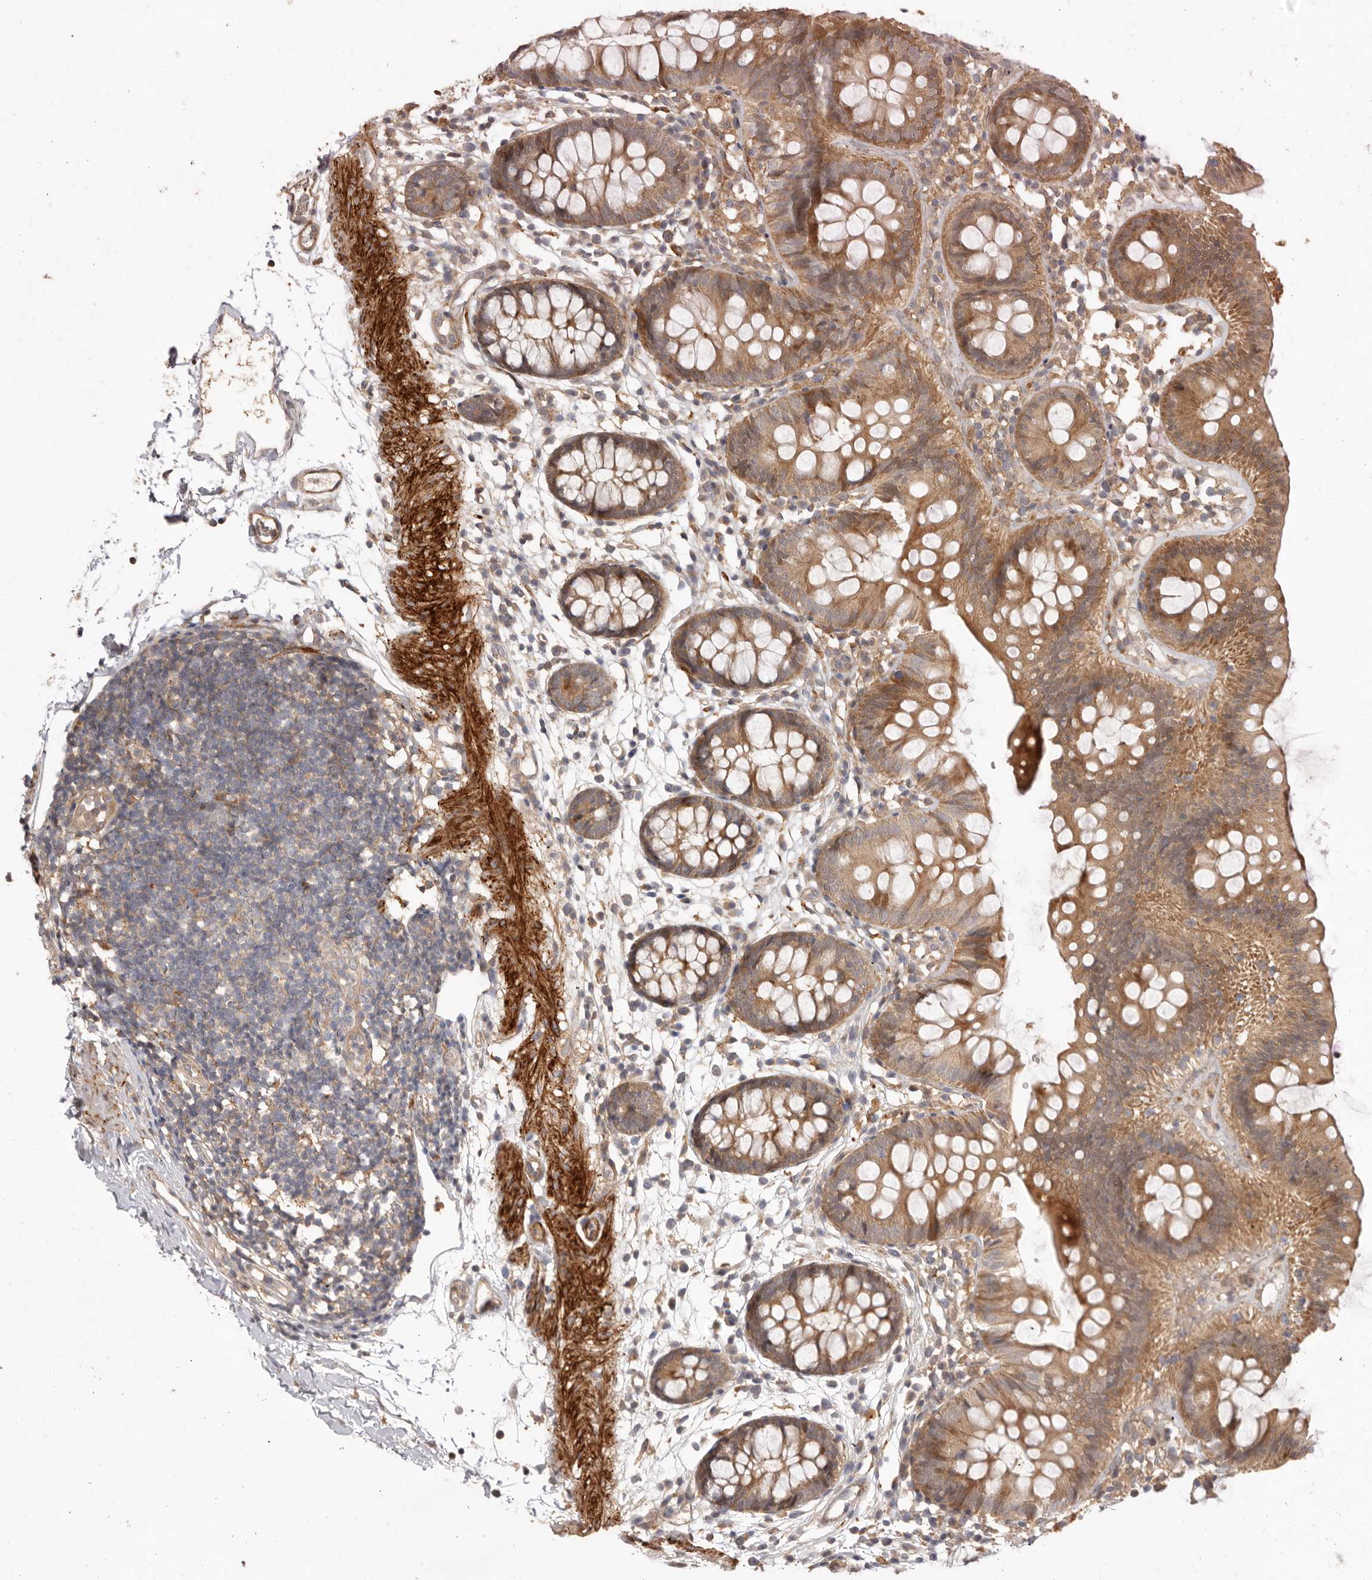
{"staining": {"intensity": "strong", "quantity": ">75%", "location": "cytoplasmic/membranous"}, "tissue": "colon", "cell_type": "Endothelial cells", "image_type": "normal", "snomed": [{"axis": "morphology", "description": "Normal tissue, NOS"}, {"axis": "topography", "description": "Colon"}], "caption": "Immunohistochemical staining of normal human colon demonstrates high levels of strong cytoplasmic/membranous expression in about >75% of endothelial cells. (Stains: DAB in brown, nuclei in blue, Microscopy: brightfield microscopy at high magnification).", "gene": "VIPR1", "patient": {"sex": "male", "age": 56}}